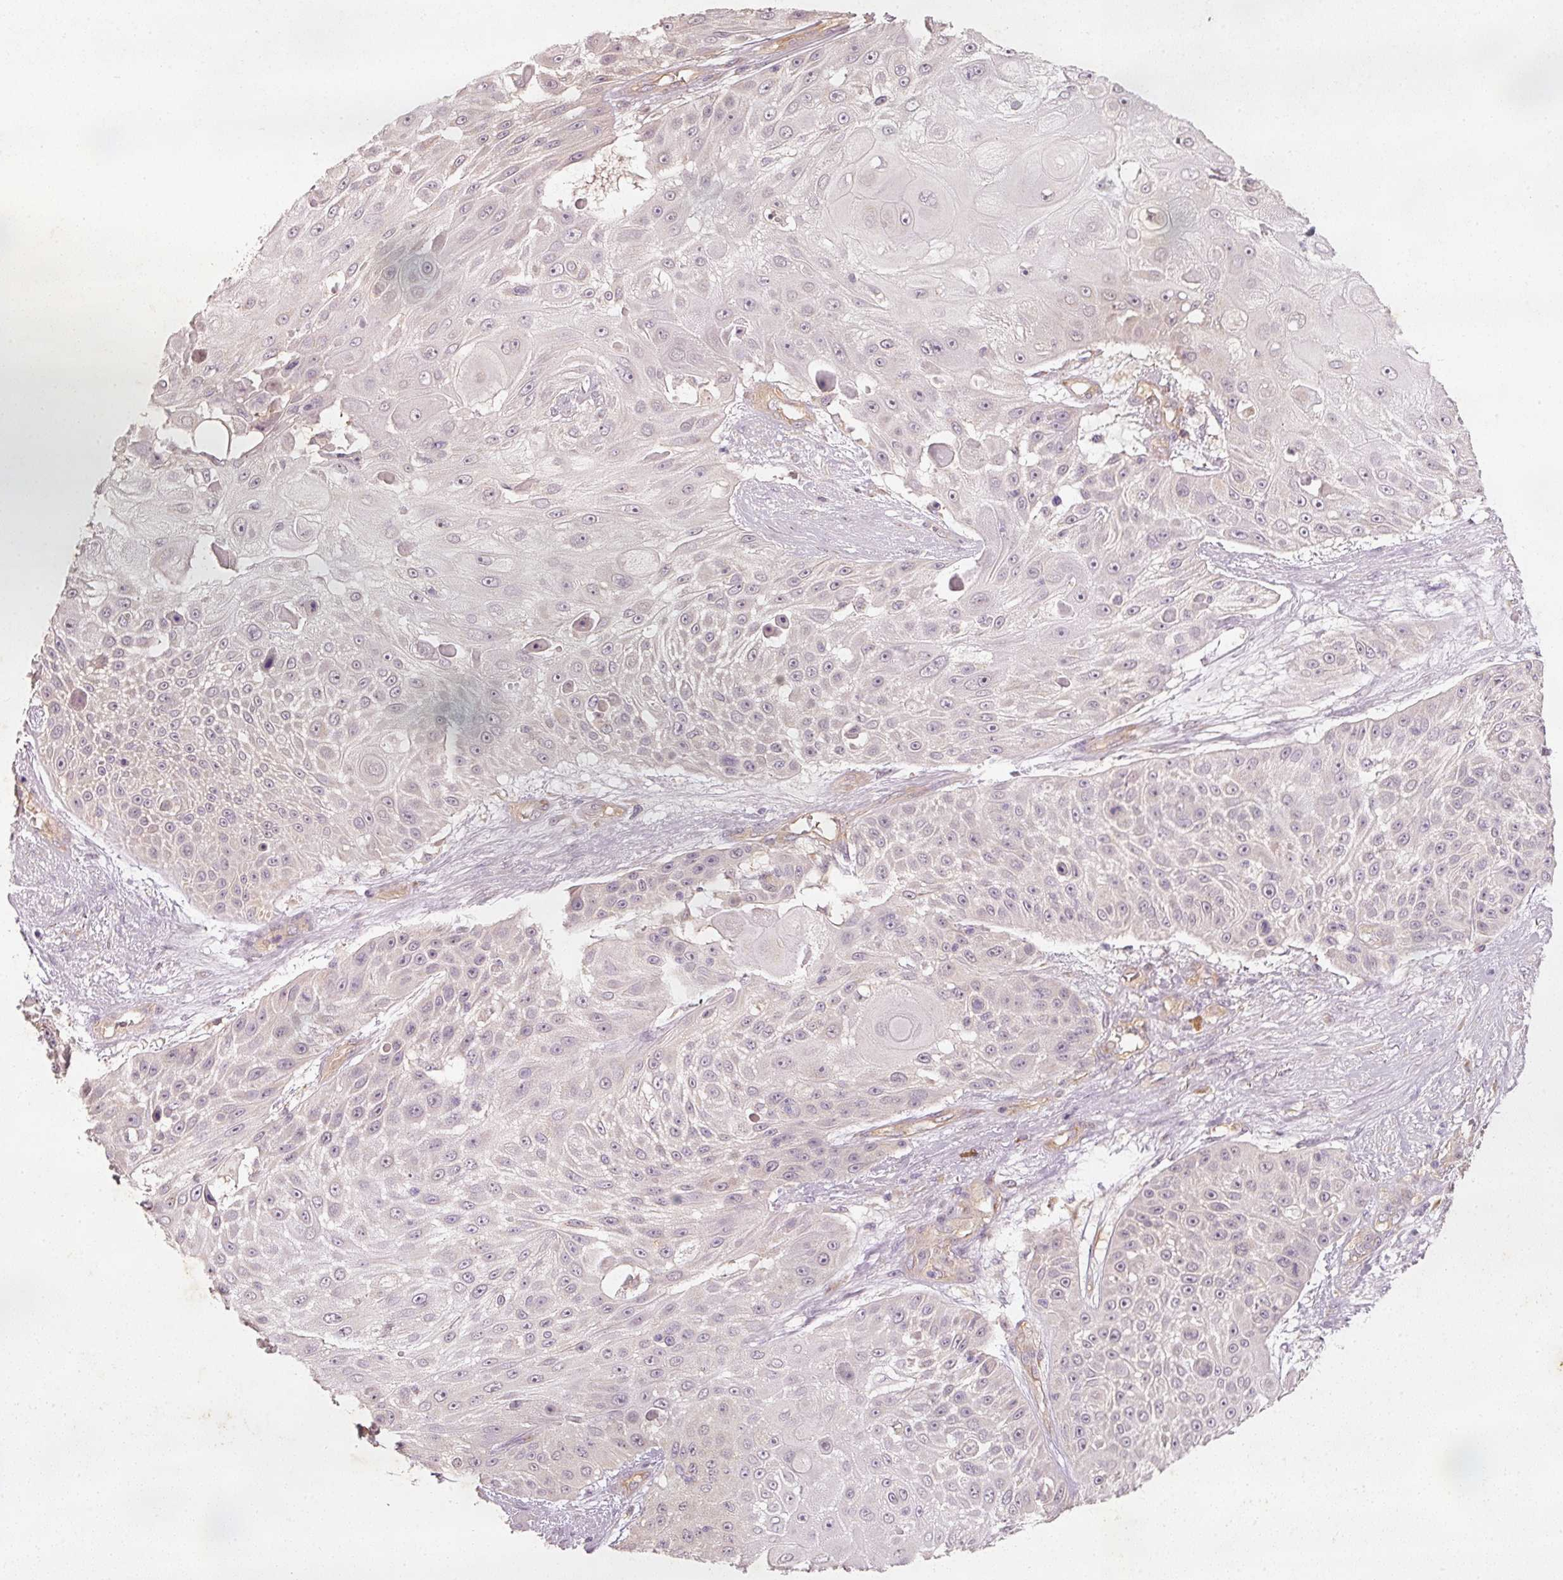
{"staining": {"intensity": "negative", "quantity": "none", "location": "none"}, "tissue": "skin cancer", "cell_type": "Tumor cells", "image_type": "cancer", "snomed": [{"axis": "morphology", "description": "Squamous cell carcinoma, NOS"}, {"axis": "topography", "description": "Skin"}], "caption": "This is an IHC micrograph of skin squamous cell carcinoma. There is no expression in tumor cells.", "gene": "RGL2", "patient": {"sex": "female", "age": 86}}